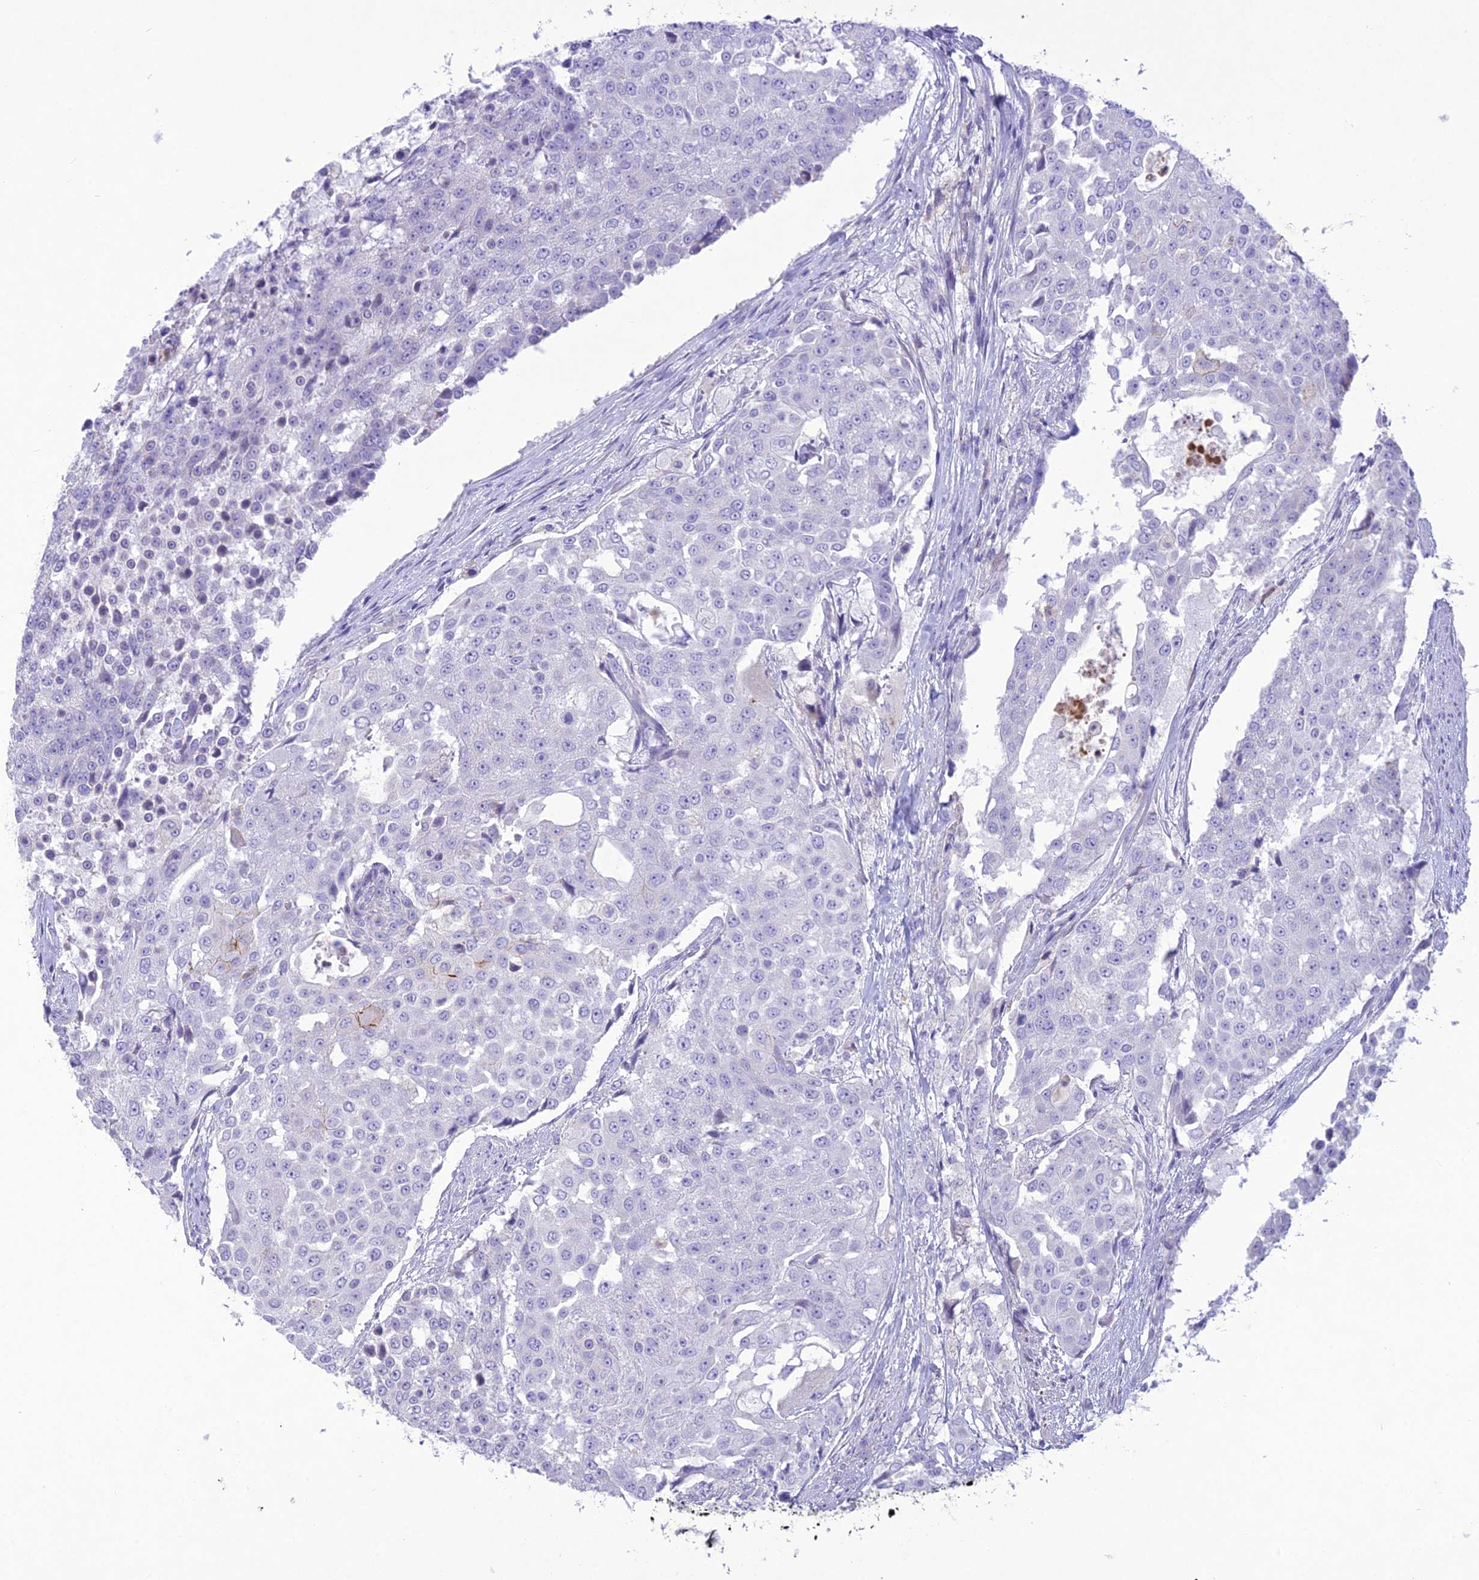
{"staining": {"intensity": "negative", "quantity": "none", "location": "none"}, "tissue": "urothelial cancer", "cell_type": "Tumor cells", "image_type": "cancer", "snomed": [{"axis": "morphology", "description": "Urothelial carcinoma, High grade"}, {"axis": "topography", "description": "Urinary bladder"}], "caption": "IHC micrograph of urothelial cancer stained for a protein (brown), which reveals no positivity in tumor cells.", "gene": "SLC13A5", "patient": {"sex": "female", "age": 63}}